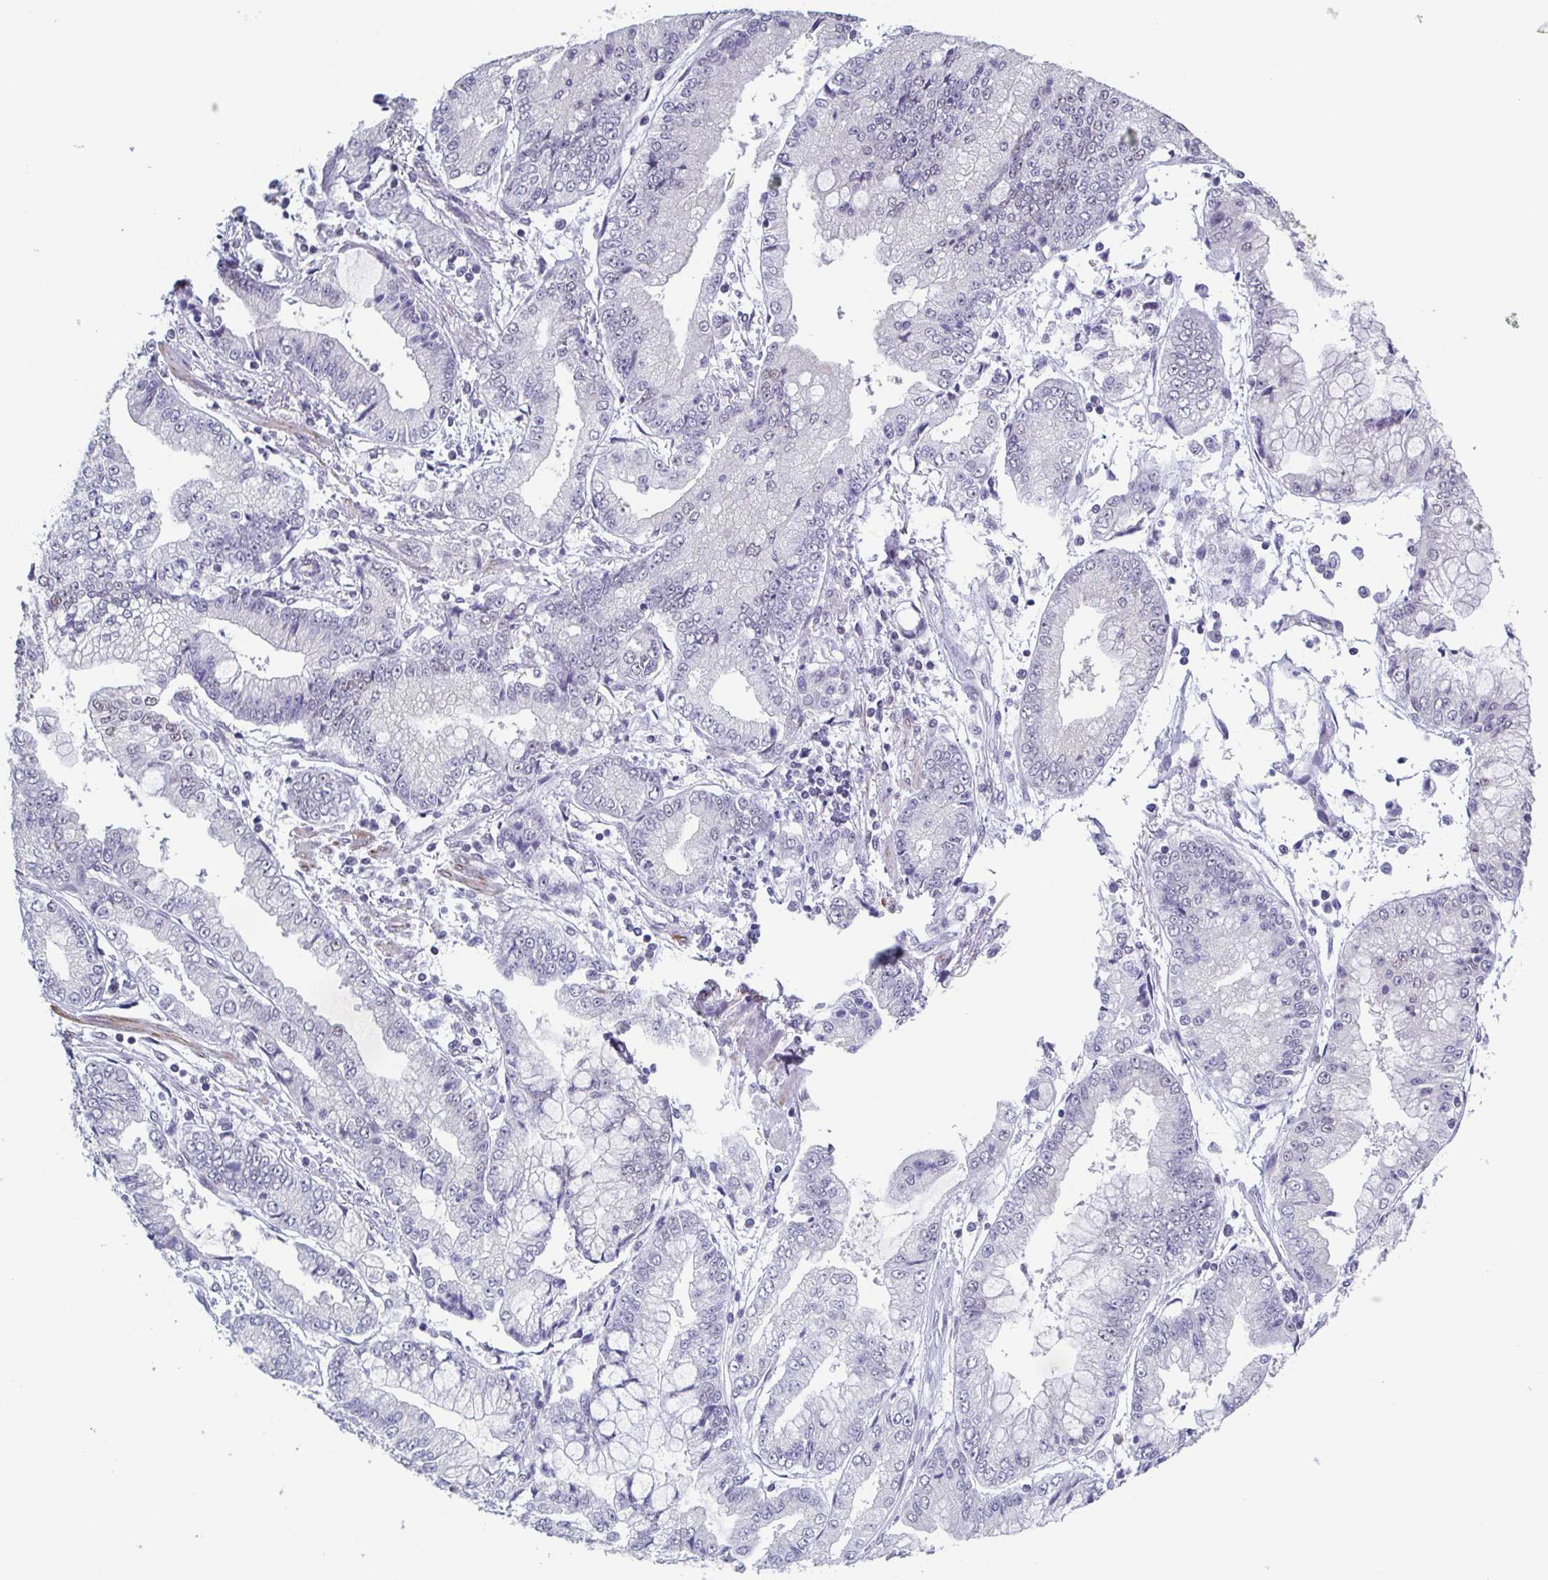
{"staining": {"intensity": "negative", "quantity": "none", "location": "none"}, "tissue": "stomach cancer", "cell_type": "Tumor cells", "image_type": "cancer", "snomed": [{"axis": "morphology", "description": "Adenocarcinoma, NOS"}, {"axis": "topography", "description": "Stomach, upper"}], "caption": "There is no significant staining in tumor cells of stomach cancer.", "gene": "TMEM92", "patient": {"sex": "female", "age": 74}}